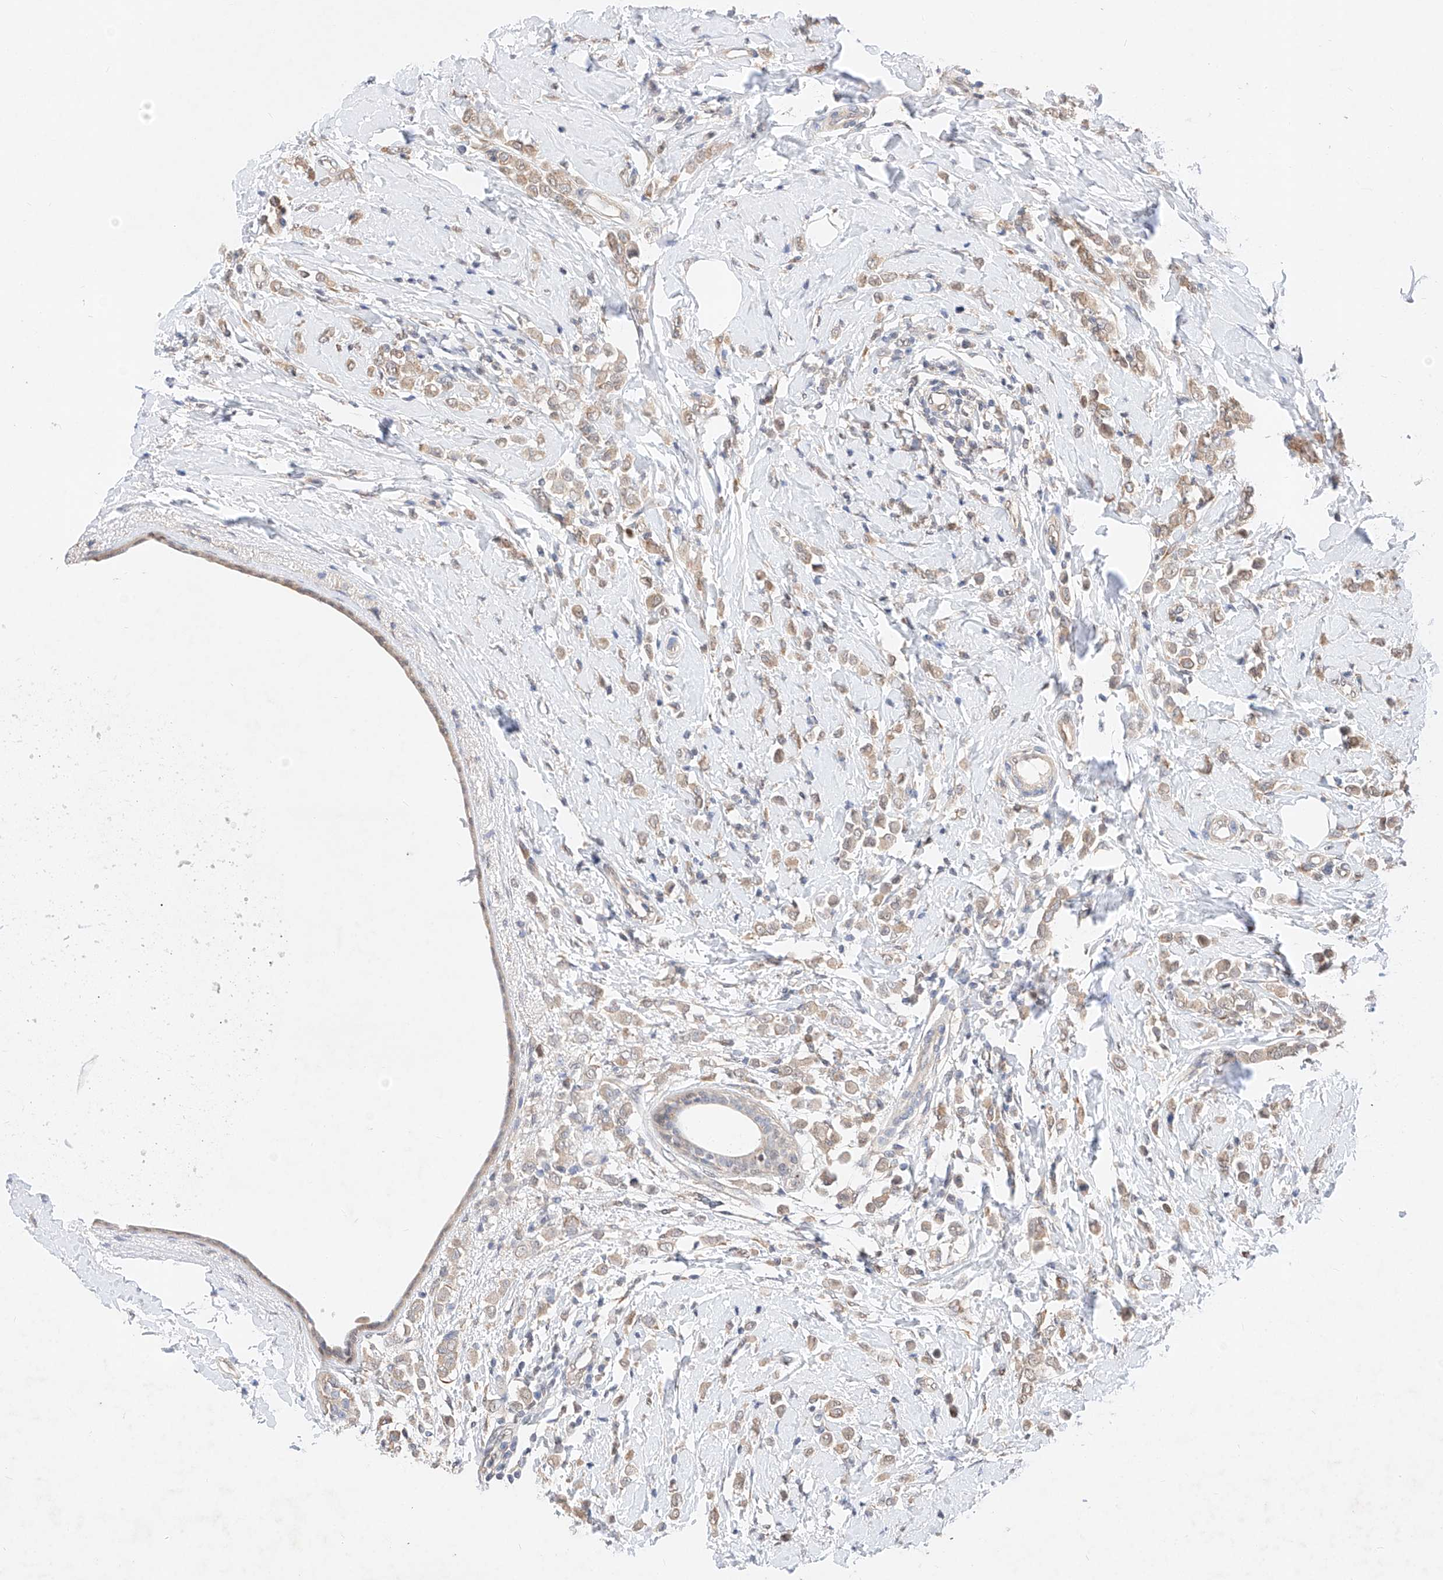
{"staining": {"intensity": "weak", "quantity": ">75%", "location": "cytoplasmic/membranous"}, "tissue": "breast cancer", "cell_type": "Tumor cells", "image_type": "cancer", "snomed": [{"axis": "morphology", "description": "Lobular carcinoma"}, {"axis": "topography", "description": "Breast"}], "caption": "An IHC image of neoplastic tissue is shown. Protein staining in brown labels weak cytoplasmic/membranous positivity in breast cancer within tumor cells.", "gene": "ZSCAN4", "patient": {"sex": "female", "age": 47}}